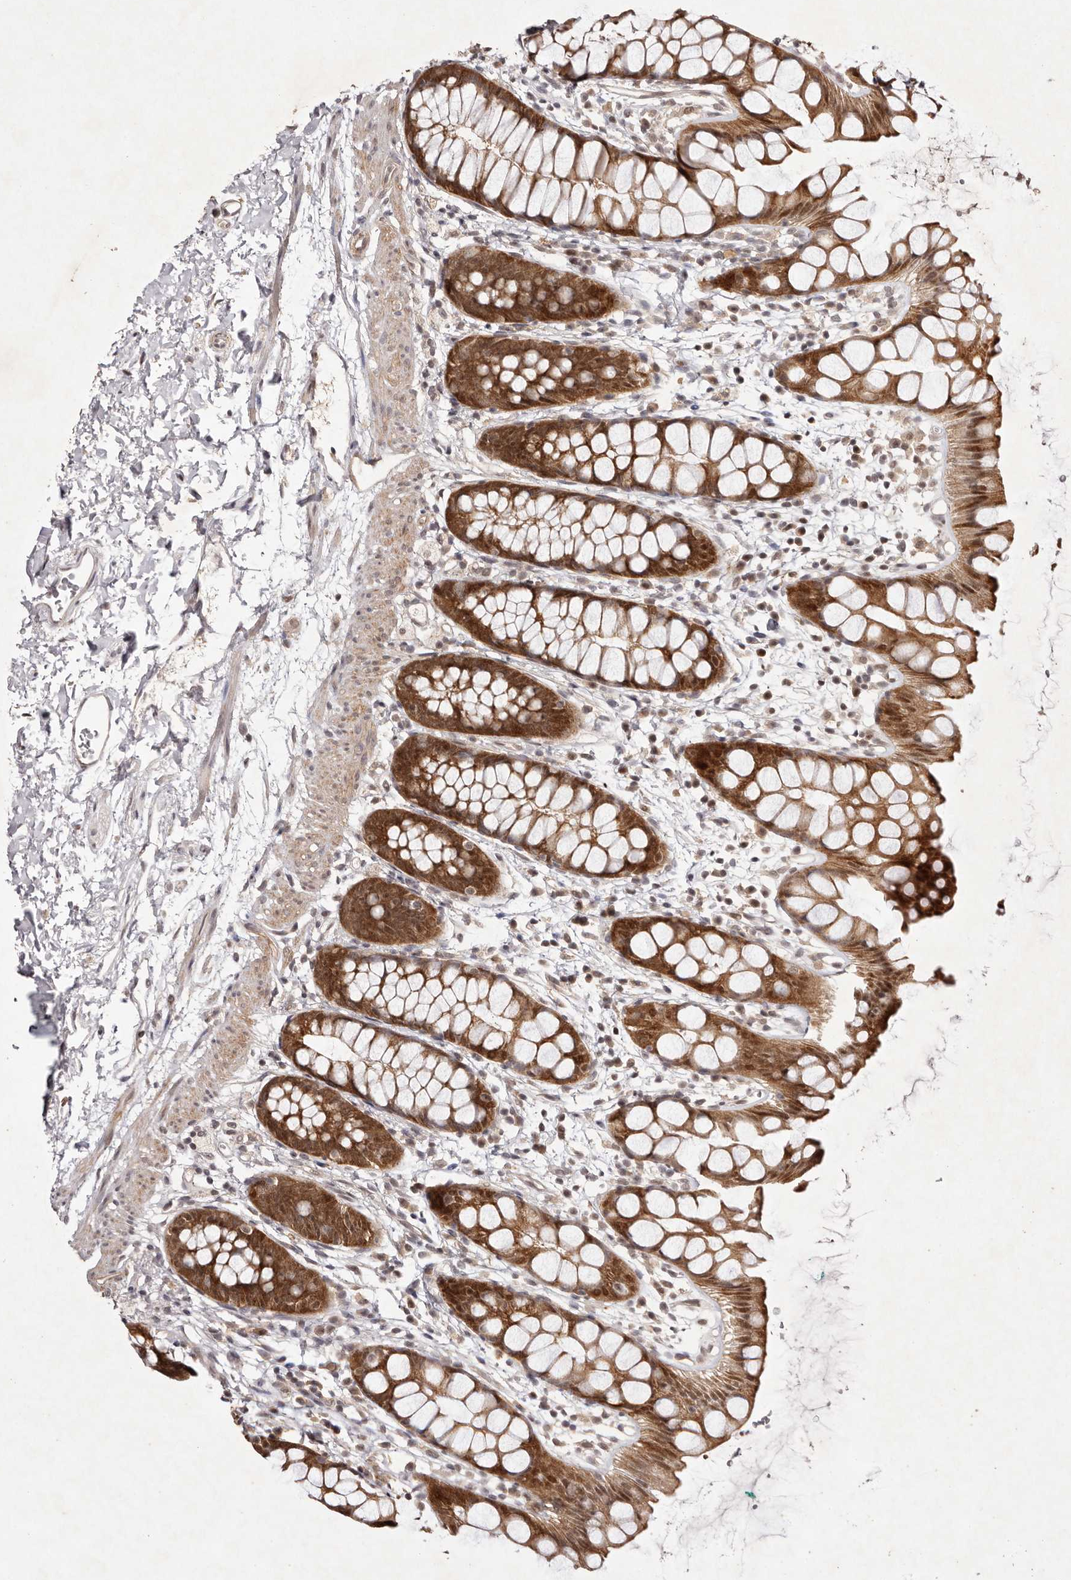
{"staining": {"intensity": "strong", "quantity": ">75%", "location": "cytoplasmic/membranous,nuclear"}, "tissue": "rectum", "cell_type": "Glandular cells", "image_type": "normal", "snomed": [{"axis": "morphology", "description": "Normal tissue, NOS"}, {"axis": "topography", "description": "Rectum"}], "caption": "Protein expression analysis of normal rectum shows strong cytoplasmic/membranous,nuclear positivity in approximately >75% of glandular cells. The staining was performed using DAB, with brown indicating positive protein expression. Nuclei are stained blue with hematoxylin.", "gene": "BUD31", "patient": {"sex": "female", "age": 65}}